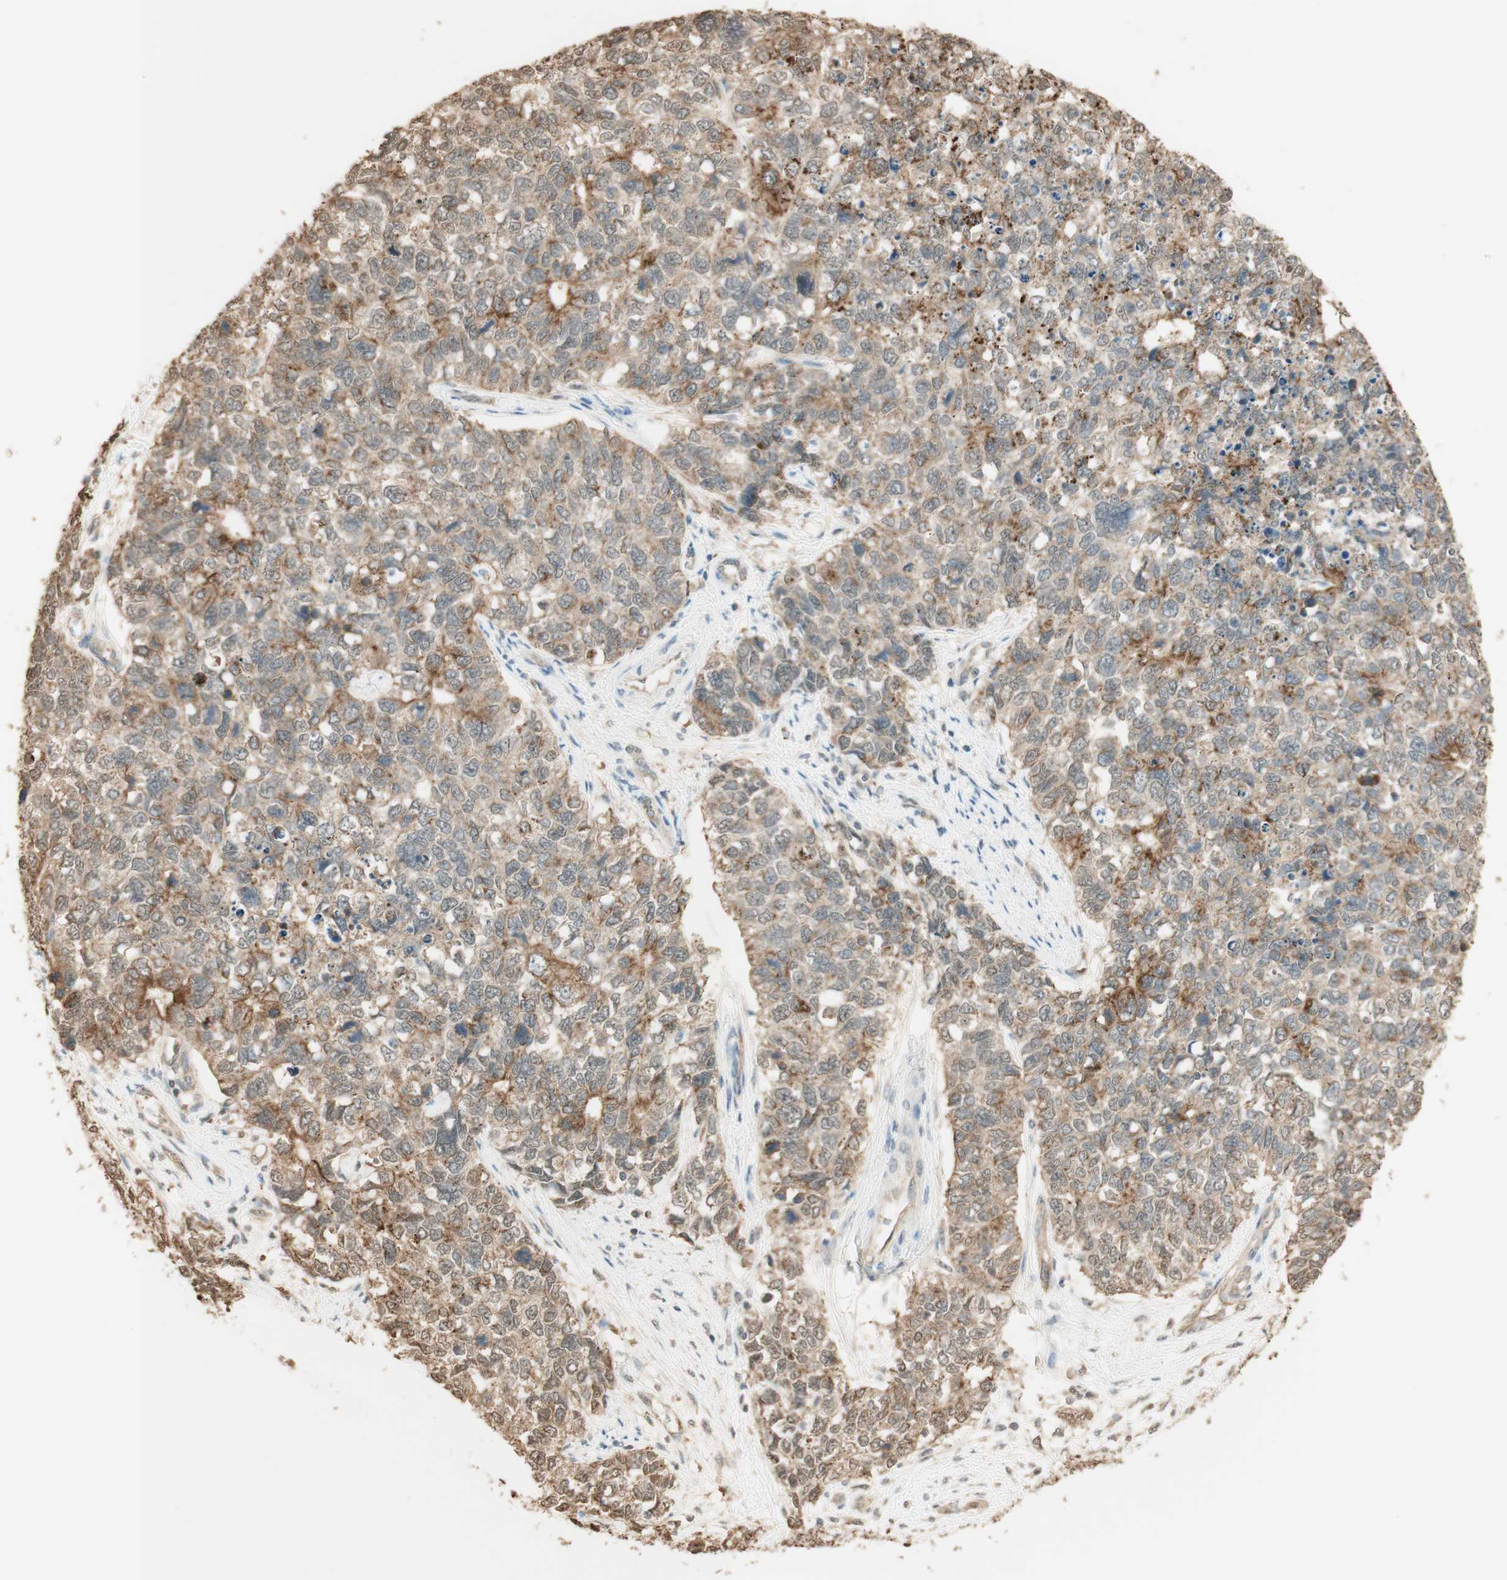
{"staining": {"intensity": "moderate", "quantity": "25%-75%", "location": "cytoplasmic/membranous"}, "tissue": "cervical cancer", "cell_type": "Tumor cells", "image_type": "cancer", "snomed": [{"axis": "morphology", "description": "Squamous cell carcinoma, NOS"}, {"axis": "topography", "description": "Cervix"}], "caption": "Immunohistochemistry photomicrograph of neoplastic tissue: cervical squamous cell carcinoma stained using immunohistochemistry (IHC) shows medium levels of moderate protein expression localized specifically in the cytoplasmic/membranous of tumor cells, appearing as a cytoplasmic/membranous brown color.", "gene": "SPINT2", "patient": {"sex": "female", "age": 63}}